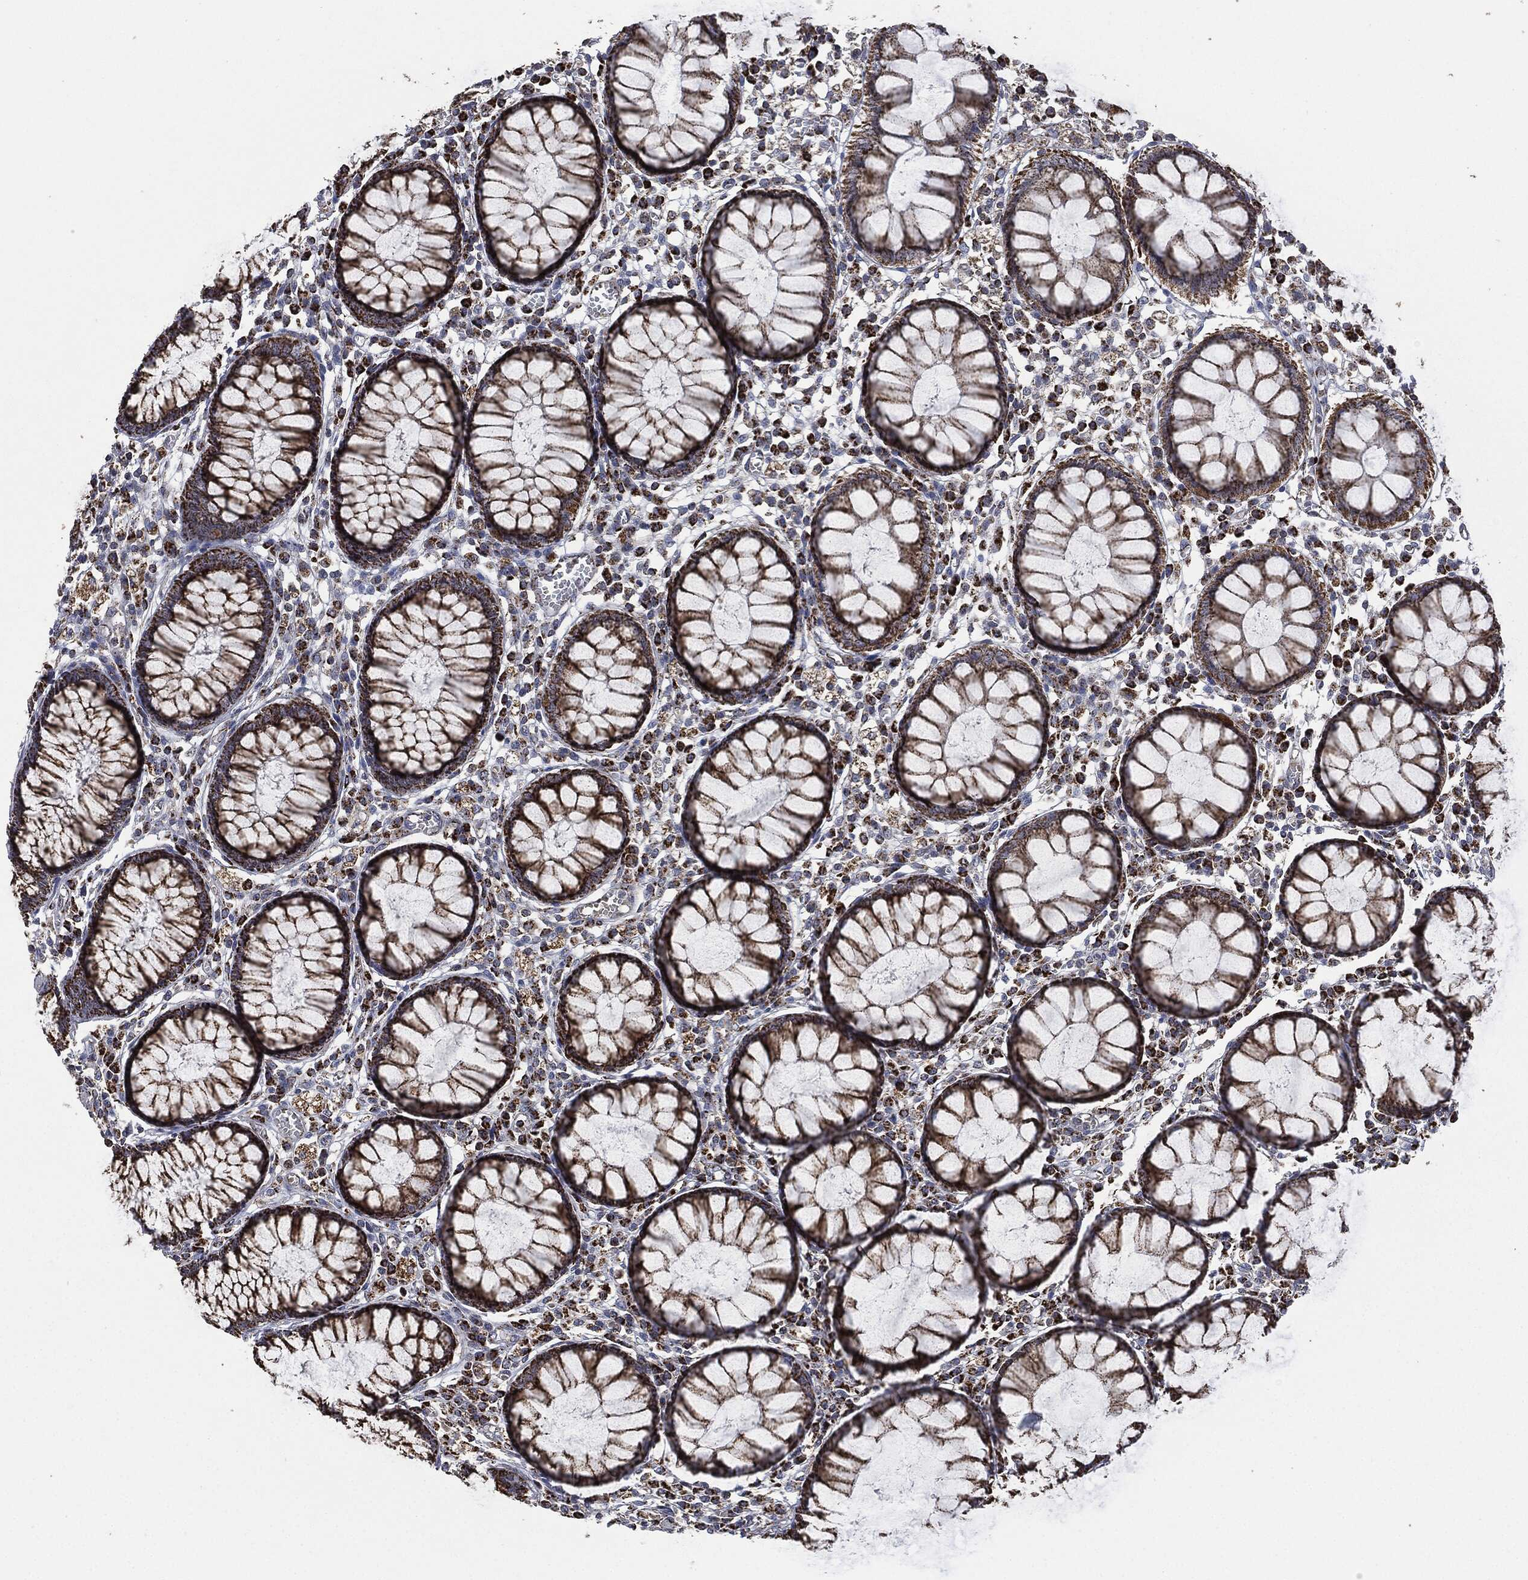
{"staining": {"intensity": "moderate", "quantity": ">75%", "location": "cytoplasmic/membranous"}, "tissue": "colon", "cell_type": "Endothelial cells", "image_type": "normal", "snomed": [{"axis": "morphology", "description": "Normal tissue, NOS"}, {"axis": "topography", "description": "Colon"}], "caption": "Protein analysis of normal colon exhibits moderate cytoplasmic/membranous positivity in approximately >75% of endothelial cells. (brown staining indicates protein expression, while blue staining denotes nuclei).", "gene": "RYK", "patient": {"sex": "male", "age": 65}}